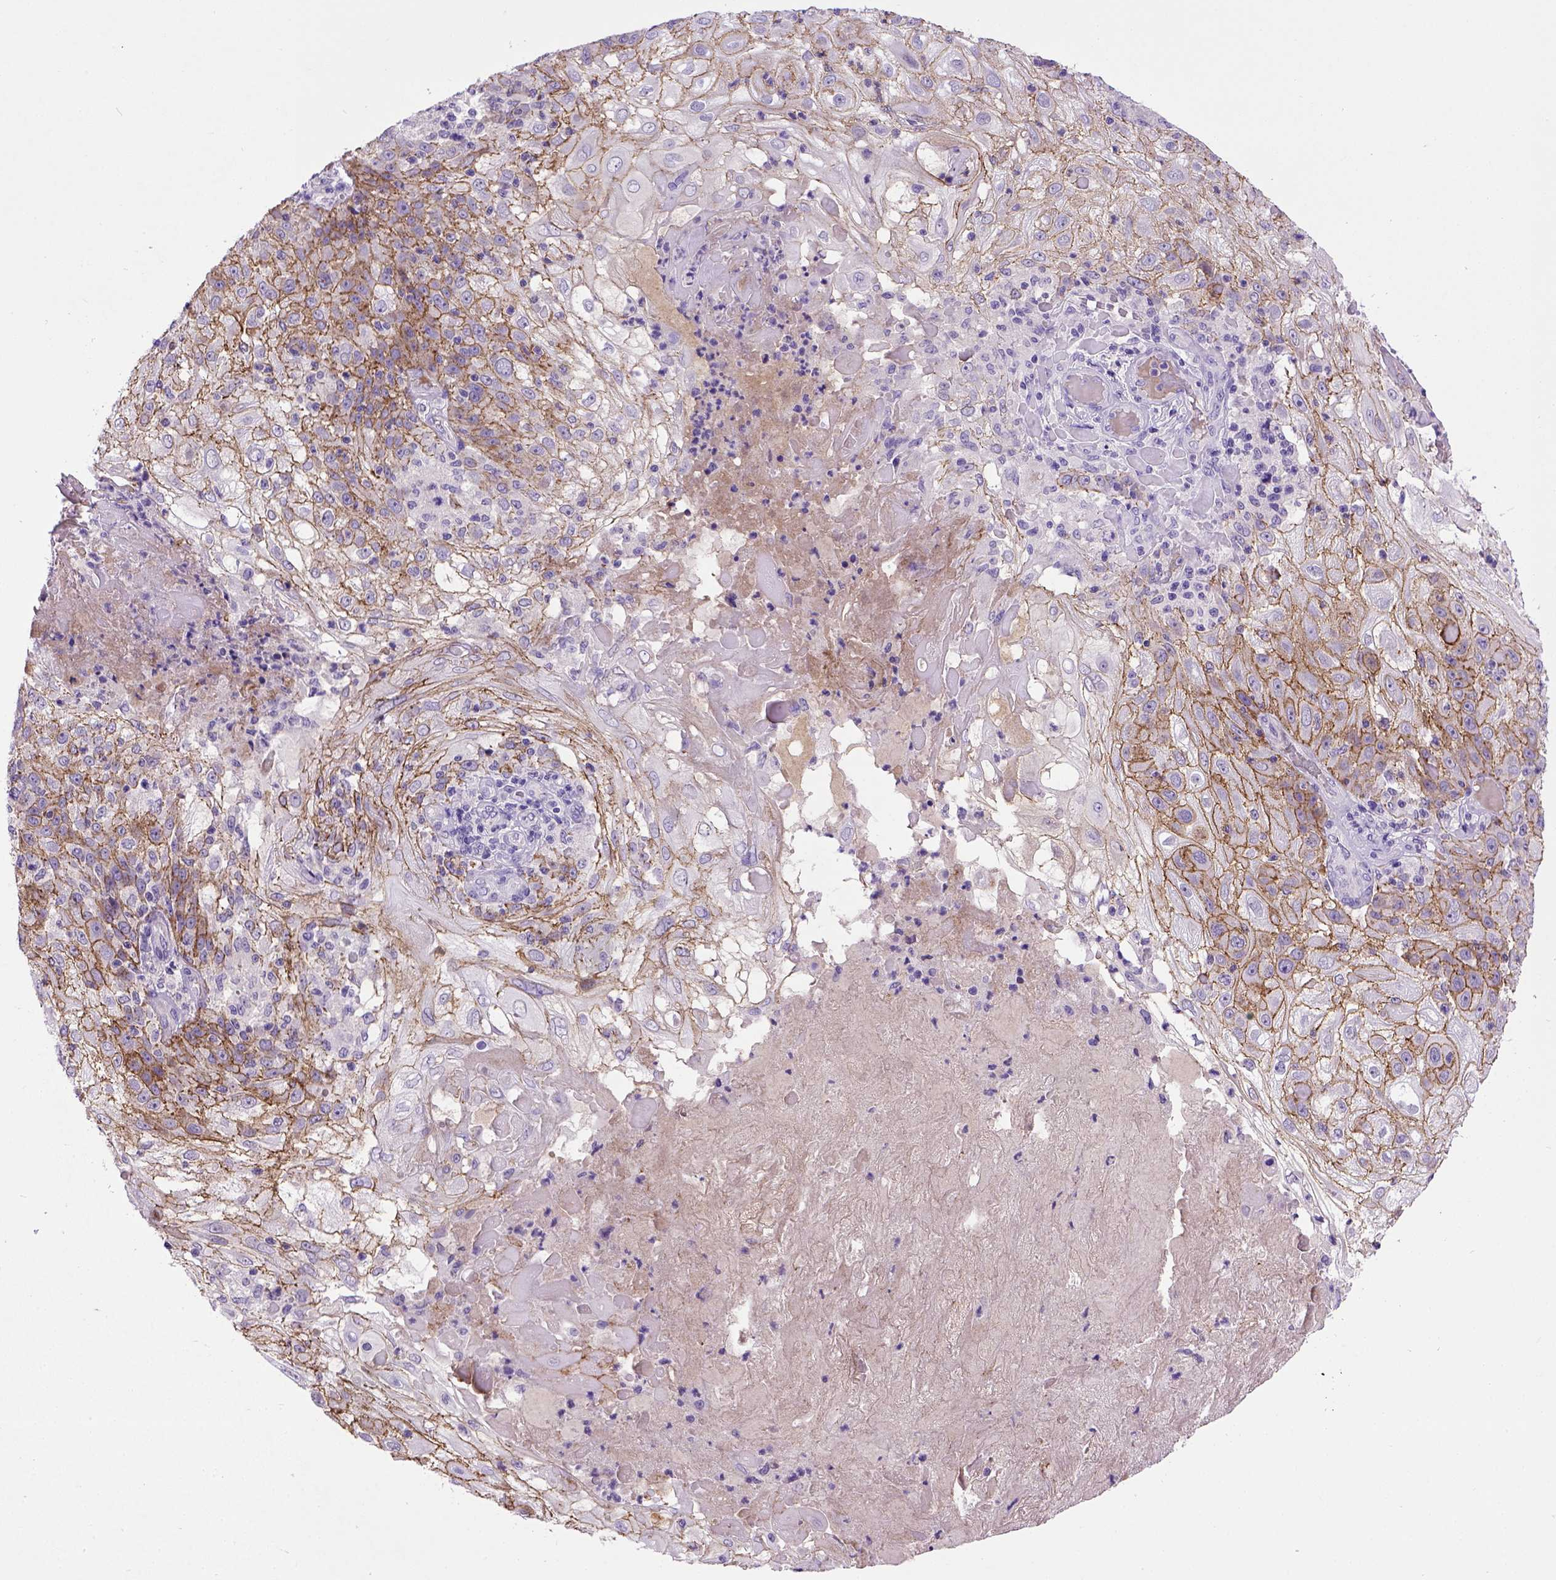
{"staining": {"intensity": "moderate", "quantity": ">75%", "location": "cytoplasmic/membranous"}, "tissue": "skin cancer", "cell_type": "Tumor cells", "image_type": "cancer", "snomed": [{"axis": "morphology", "description": "Normal tissue, NOS"}, {"axis": "morphology", "description": "Squamous cell carcinoma, NOS"}, {"axis": "topography", "description": "Skin"}], "caption": "Moderate cytoplasmic/membranous expression is present in approximately >75% of tumor cells in squamous cell carcinoma (skin). (DAB IHC, brown staining for protein, blue staining for nuclei).", "gene": "CDH1", "patient": {"sex": "female", "age": 83}}